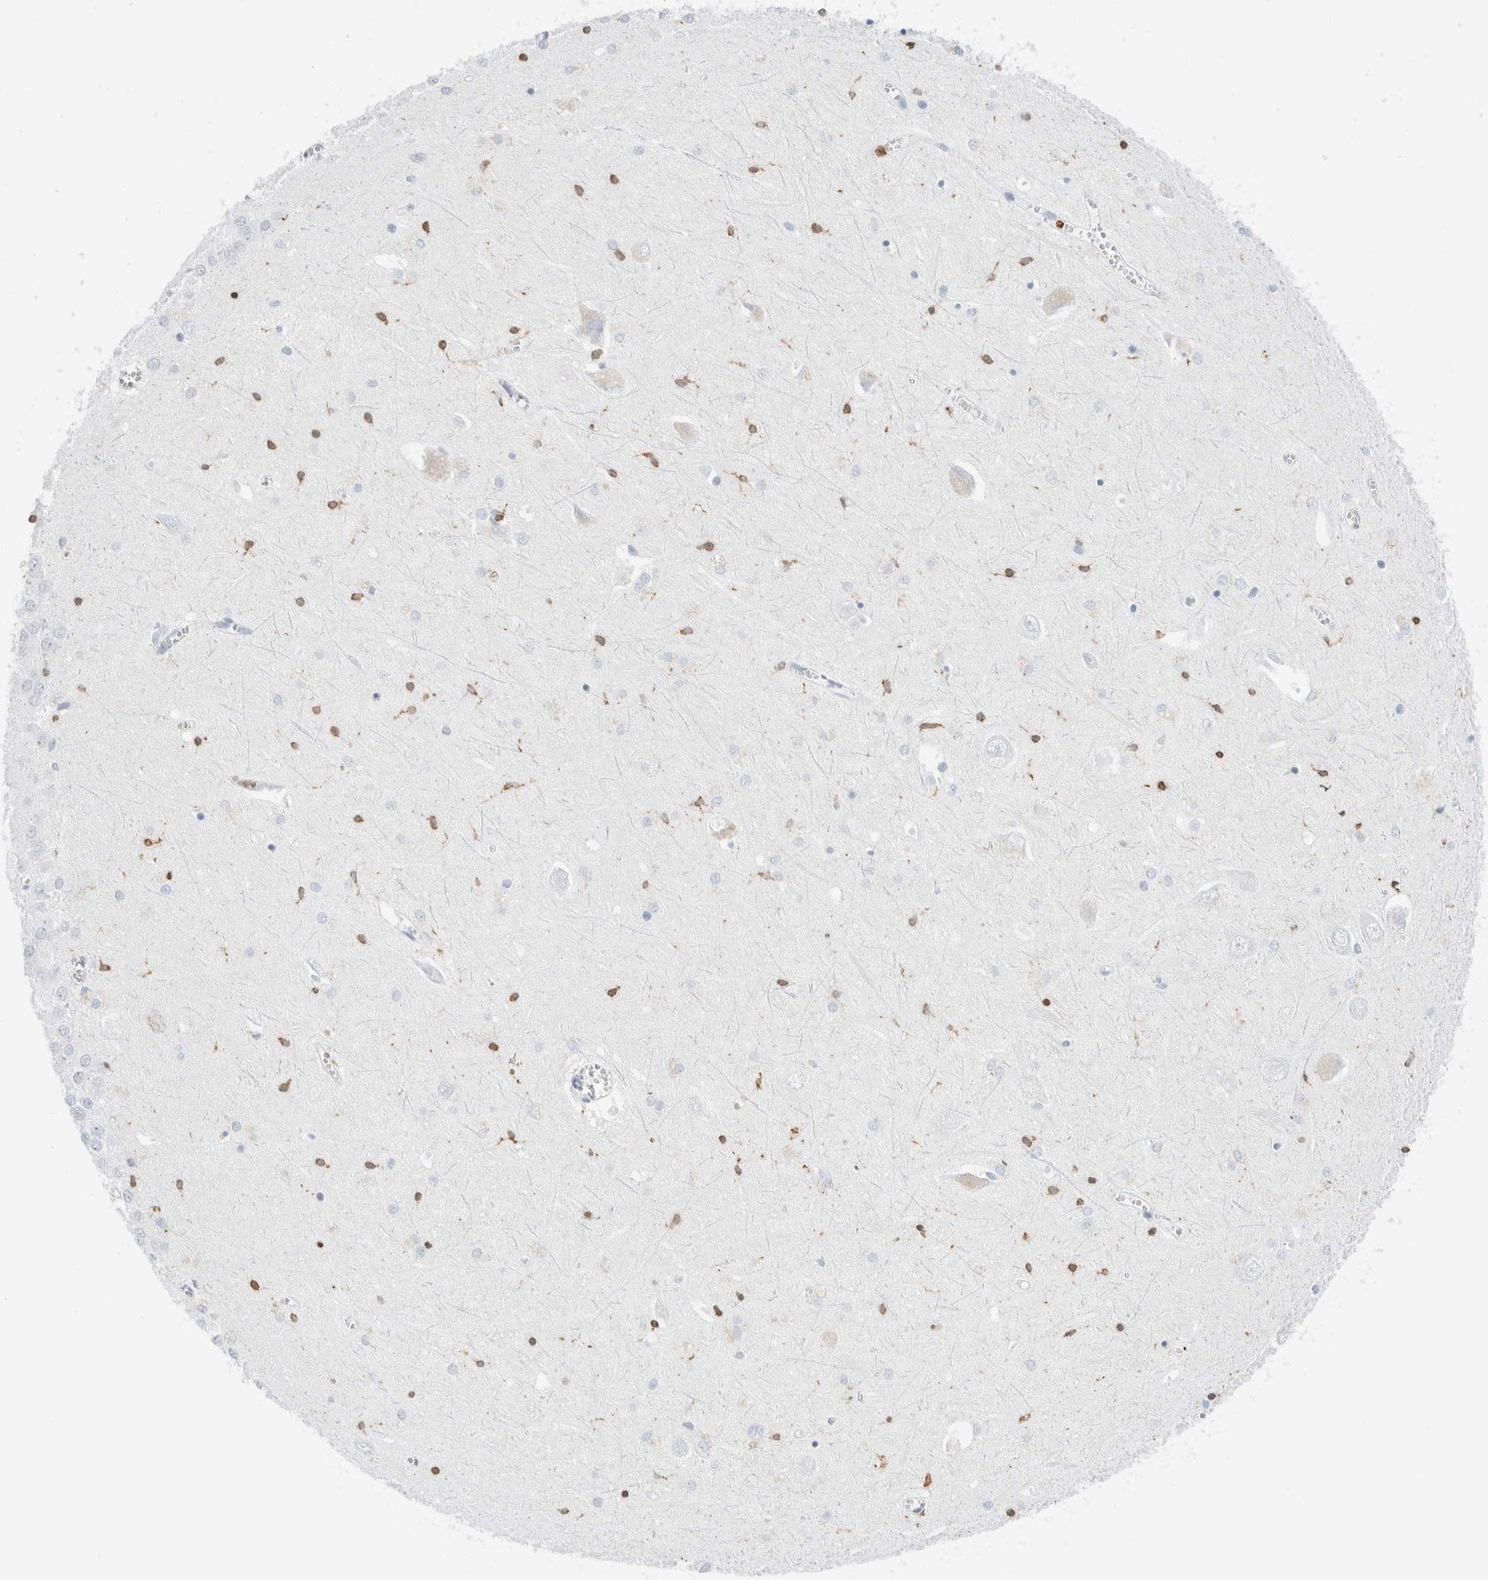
{"staining": {"intensity": "moderate", "quantity": "<25%", "location": "cytoplasmic/membranous"}, "tissue": "hippocampus", "cell_type": "Glial cells", "image_type": "normal", "snomed": [{"axis": "morphology", "description": "Normal tissue, NOS"}, {"axis": "topography", "description": "Hippocampus"}], "caption": "Immunohistochemistry (IHC) (DAB (3,3'-diaminobenzidine)) staining of unremarkable hippocampus shows moderate cytoplasmic/membranous protein positivity in approximately <25% of glial cells. Immunohistochemistry stains the protein in brown and the nuclei are stained blue.", "gene": "ALOX5AP", "patient": {"sex": "male", "age": 70}}